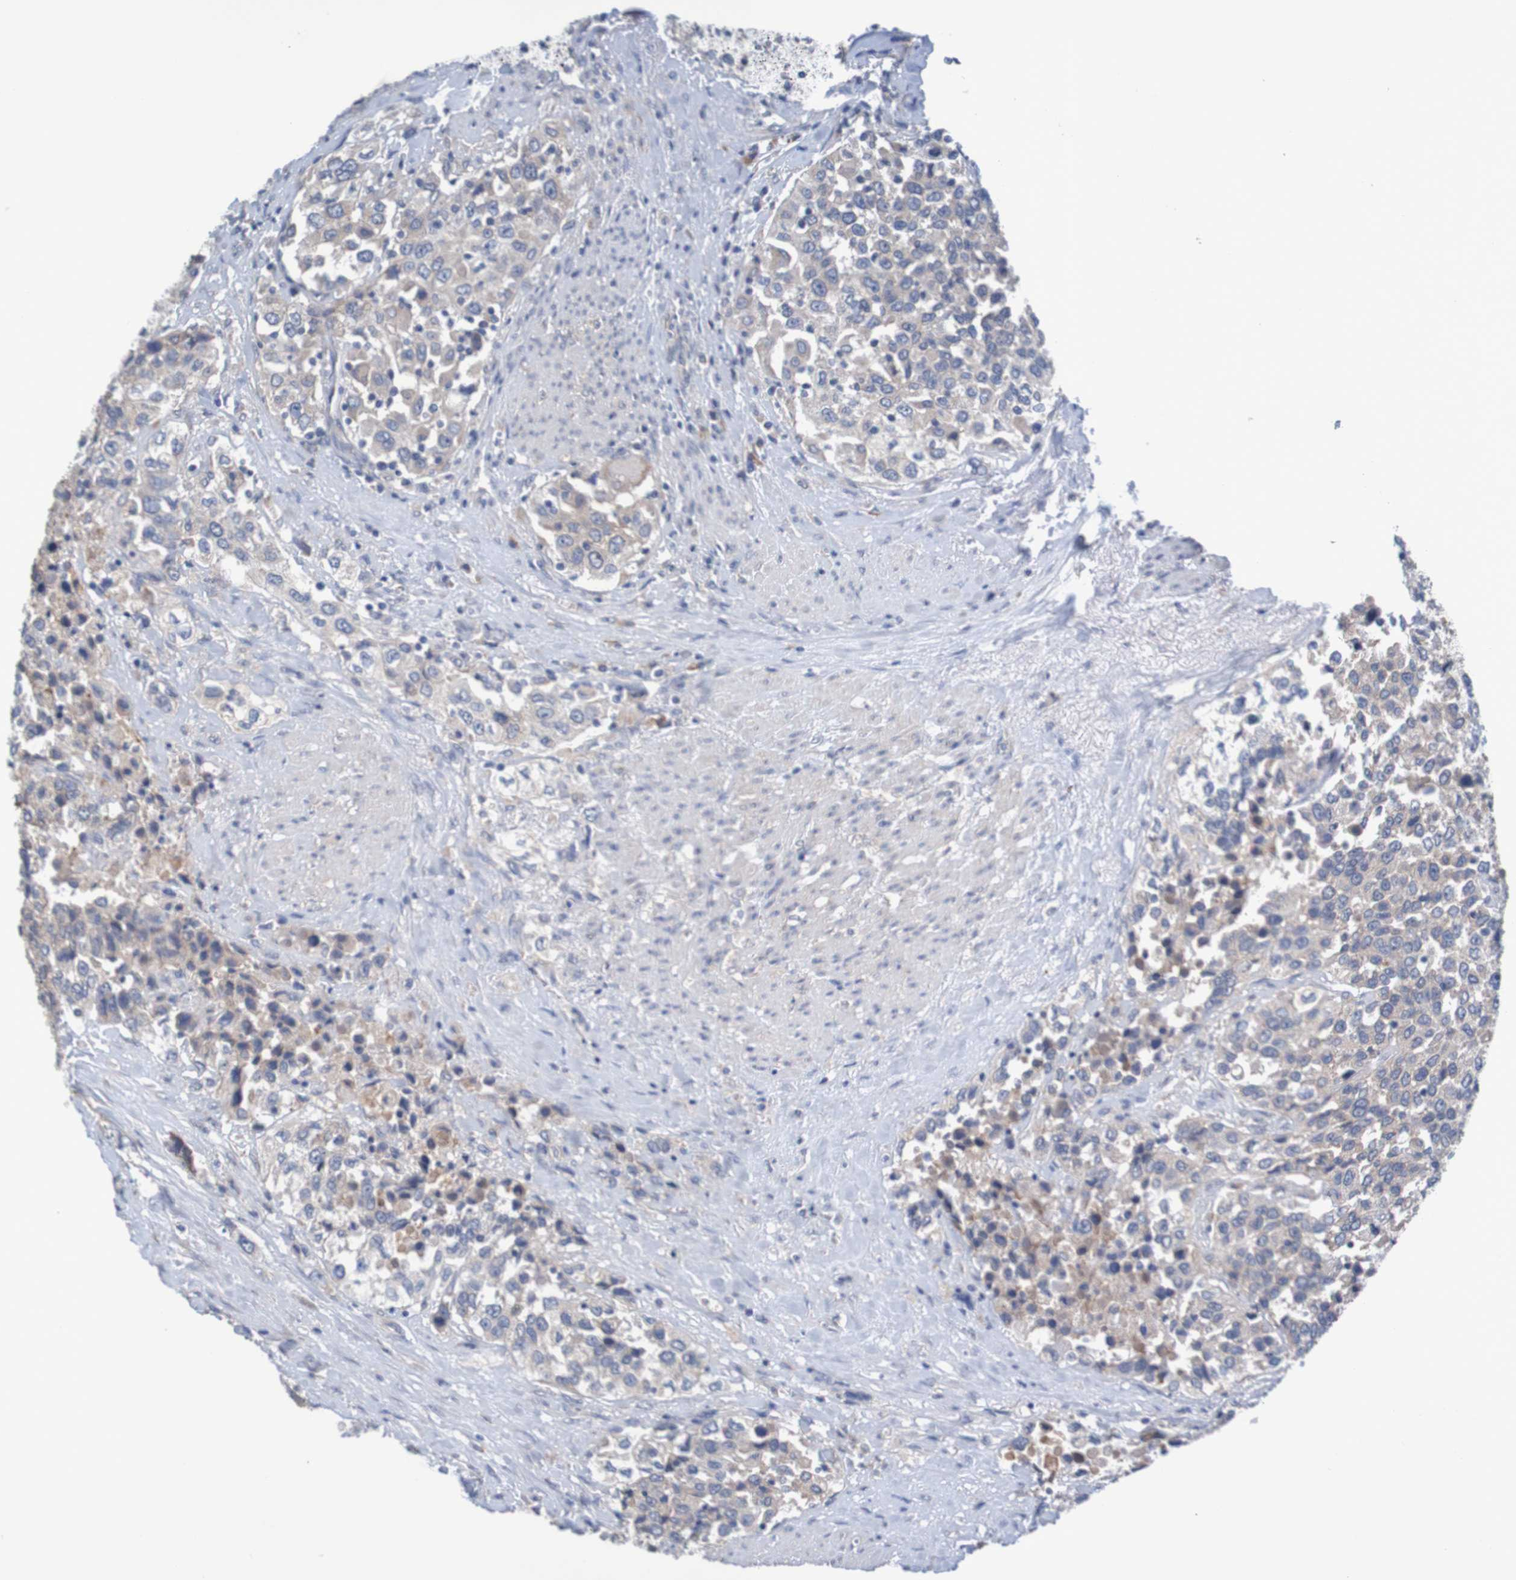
{"staining": {"intensity": "weak", "quantity": "<25%", "location": "cytoplasmic/membranous"}, "tissue": "urothelial cancer", "cell_type": "Tumor cells", "image_type": "cancer", "snomed": [{"axis": "morphology", "description": "Urothelial carcinoma, High grade"}, {"axis": "topography", "description": "Urinary bladder"}], "caption": "This is a histopathology image of immunohistochemistry (IHC) staining of high-grade urothelial carcinoma, which shows no staining in tumor cells. (Stains: DAB (3,3'-diaminobenzidine) IHC with hematoxylin counter stain, Microscopy: brightfield microscopy at high magnification).", "gene": "LTA", "patient": {"sex": "female", "age": 80}}